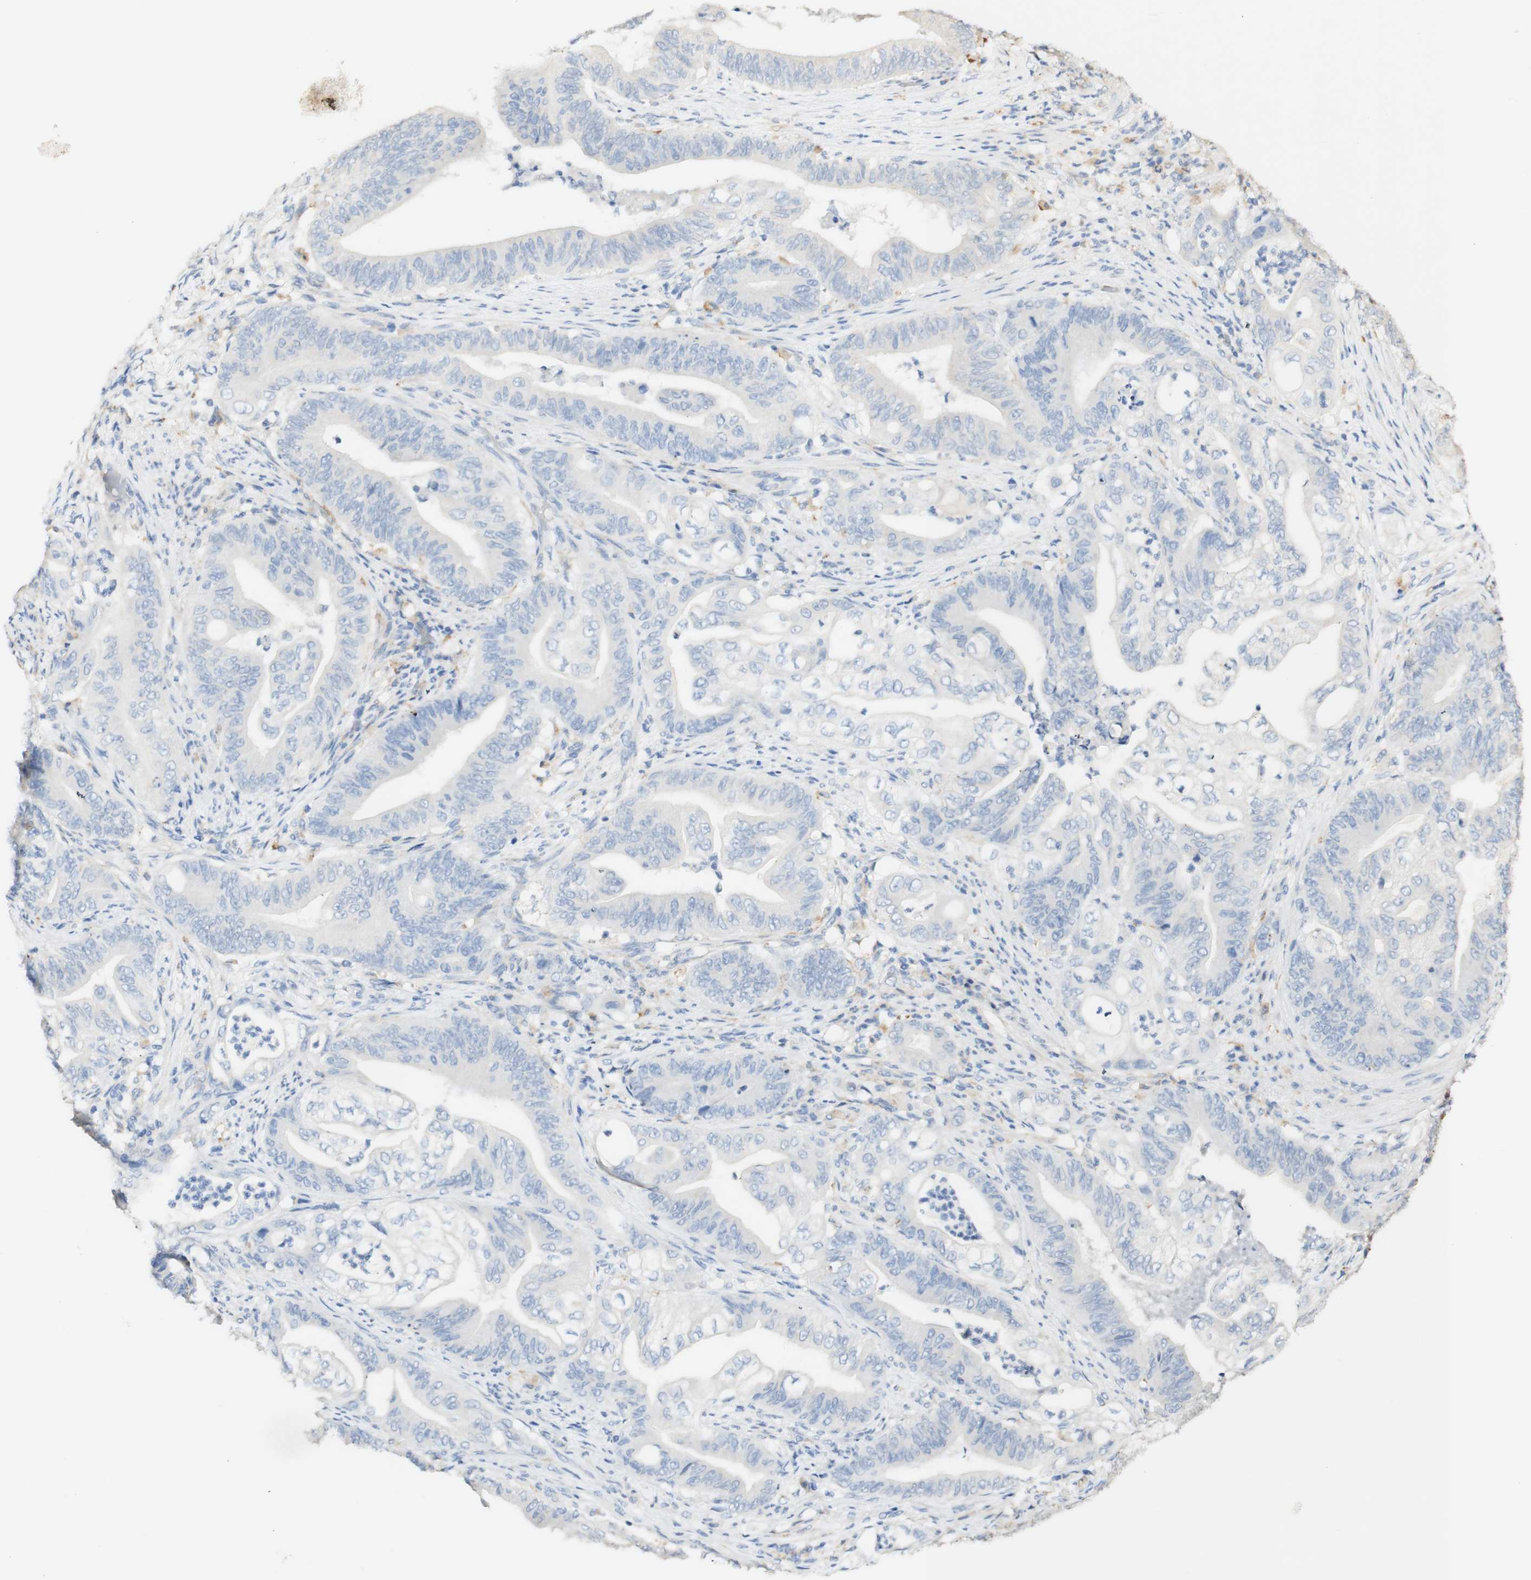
{"staining": {"intensity": "negative", "quantity": "none", "location": "none"}, "tissue": "stomach cancer", "cell_type": "Tumor cells", "image_type": "cancer", "snomed": [{"axis": "morphology", "description": "Adenocarcinoma, NOS"}, {"axis": "topography", "description": "Stomach"}], "caption": "A high-resolution histopathology image shows immunohistochemistry staining of adenocarcinoma (stomach), which shows no significant staining in tumor cells. The staining is performed using DAB (3,3'-diaminobenzidine) brown chromogen with nuclei counter-stained in using hematoxylin.", "gene": "FCGRT", "patient": {"sex": "female", "age": 73}}